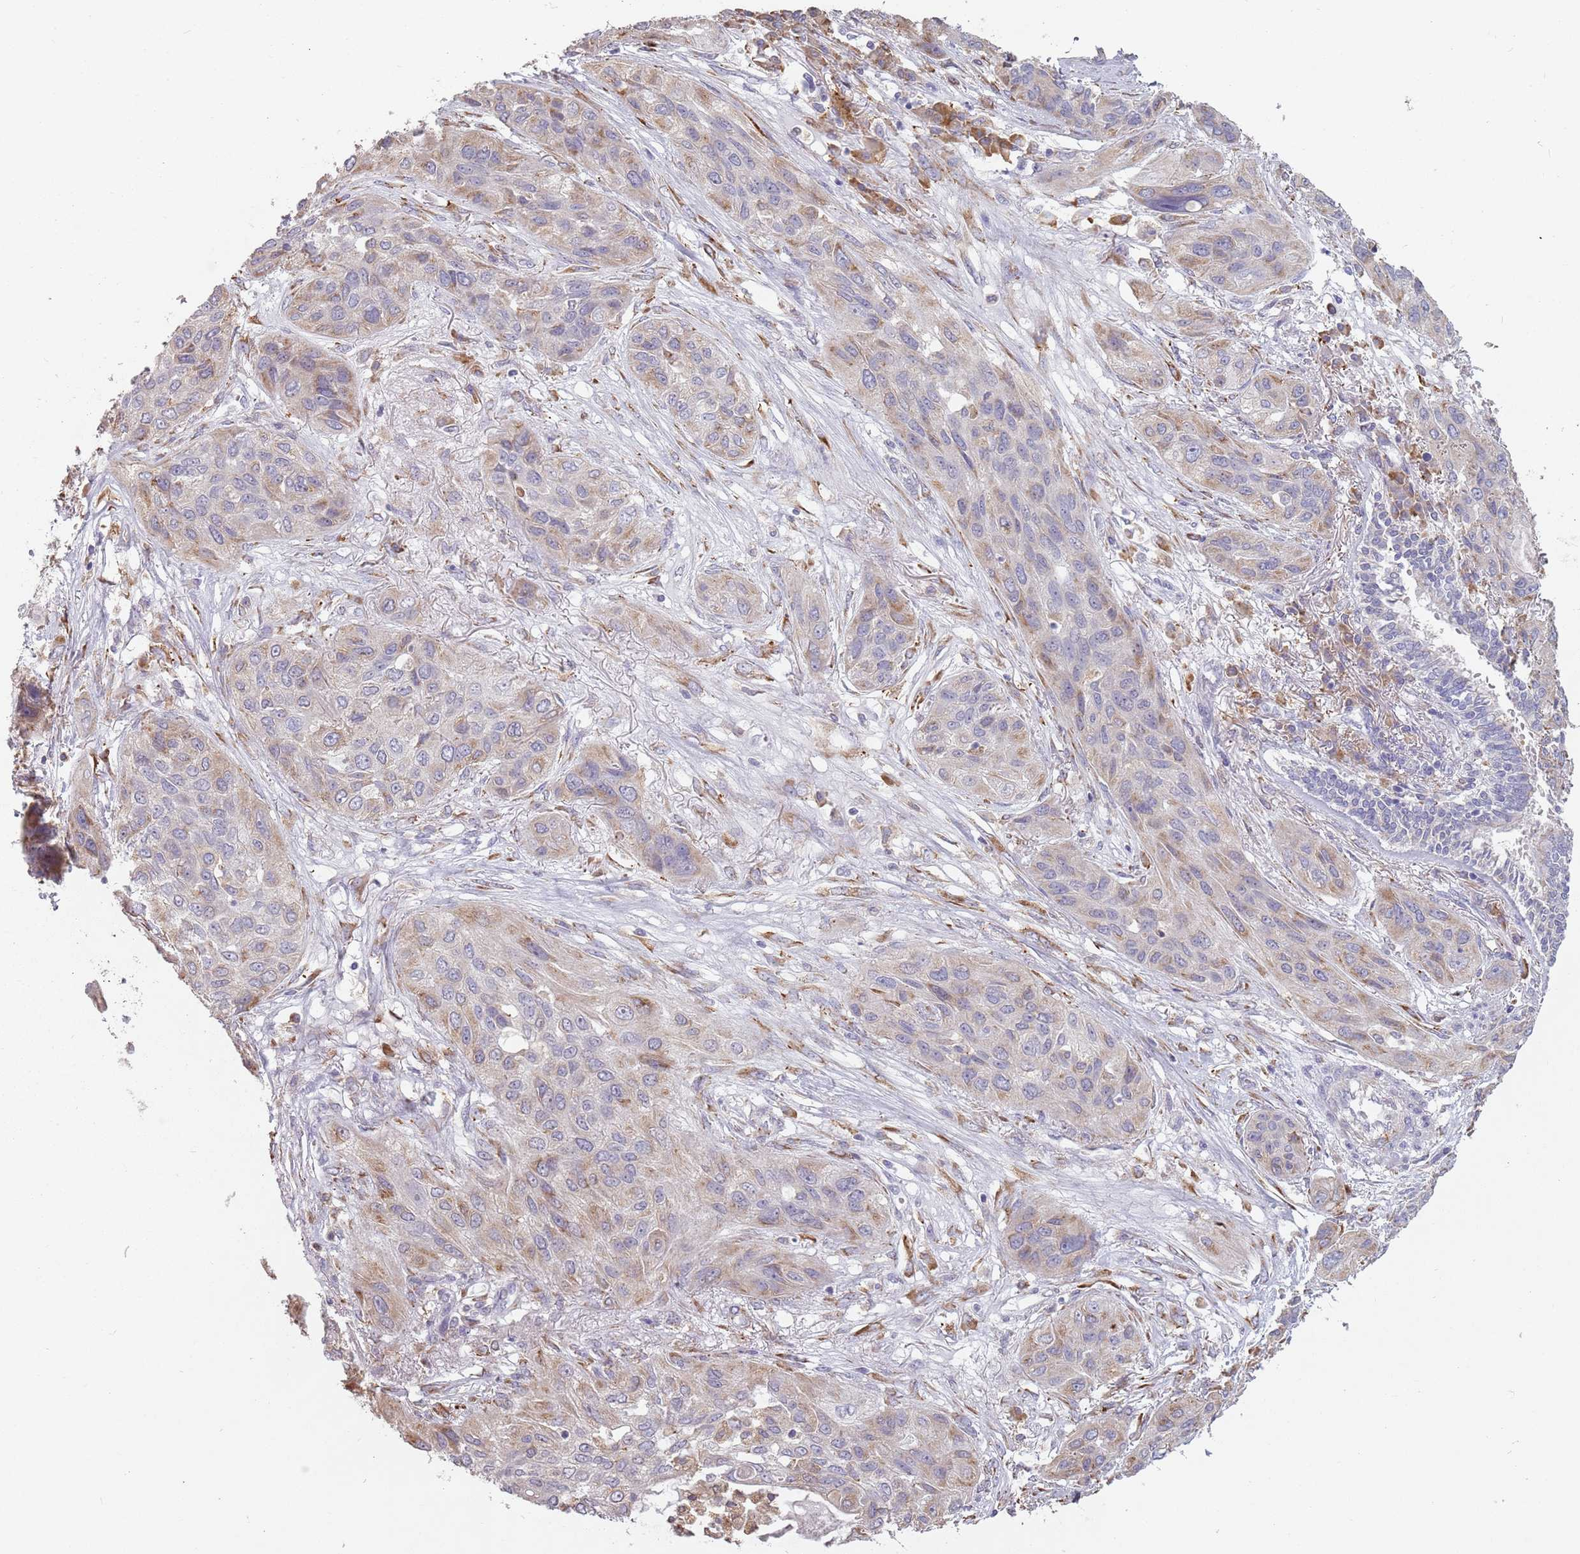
{"staining": {"intensity": "weak", "quantity": "<25%", "location": "cytoplasmic/membranous"}, "tissue": "lung cancer", "cell_type": "Tumor cells", "image_type": "cancer", "snomed": [{"axis": "morphology", "description": "Squamous cell carcinoma, NOS"}, {"axis": "topography", "description": "Lung"}], "caption": "Immunohistochemistry (IHC) histopathology image of human lung cancer (squamous cell carcinoma) stained for a protein (brown), which displays no expression in tumor cells.", "gene": "RPS9", "patient": {"sex": "female", "age": 70}}